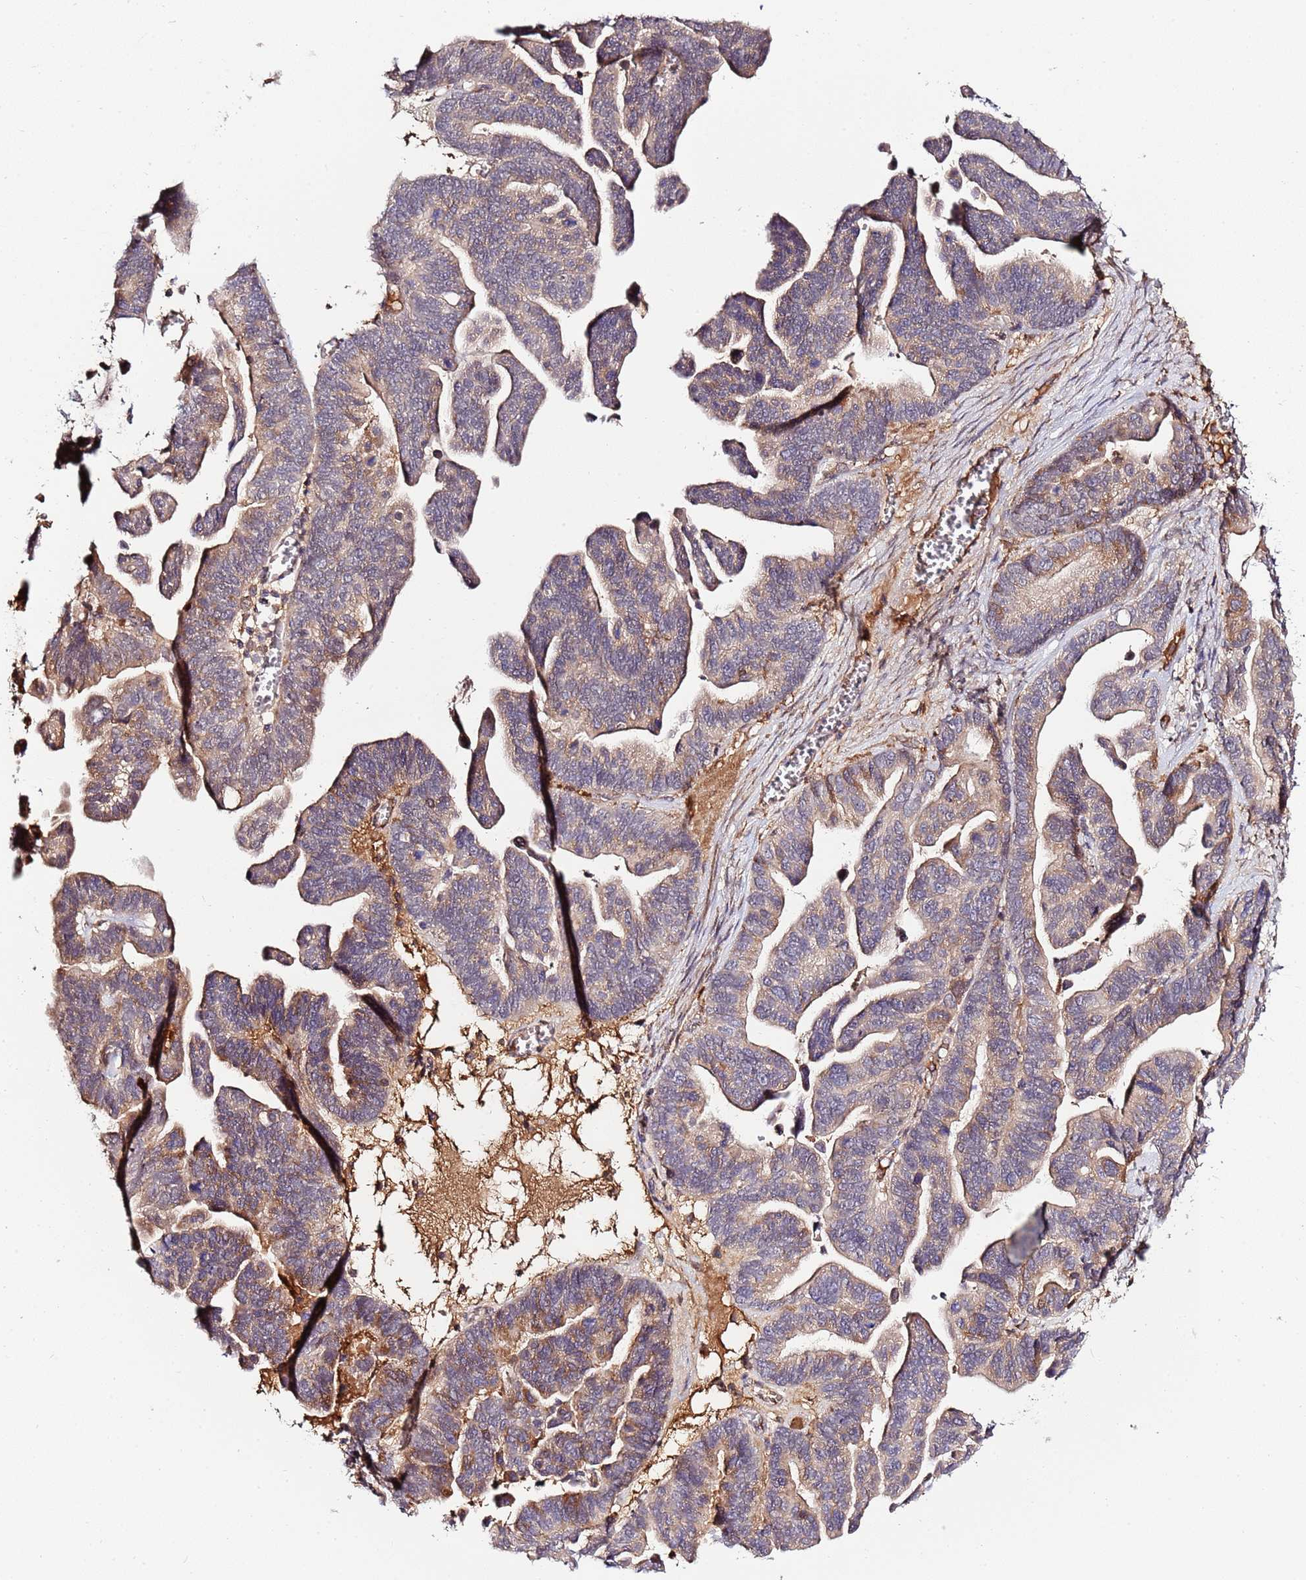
{"staining": {"intensity": "moderate", "quantity": "<25%", "location": "cytoplasmic/membranous"}, "tissue": "ovarian cancer", "cell_type": "Tumor cells", "image_type": "cancer", "snomed": [{"axis": "morphology", "description": "Cystadenocarcinoma, serous, NOS"}, {"axis": "topography", "description": "Ovary"}], "caption": "Tumor cells demonstrate low levels of moderate cytoplasmic/membranous positivity in approximately <25% of cells in human ovarian serous cystadenocarcinoma.", "gene": "ZNF624", "patient": {"sex": "female", "age": 56}}